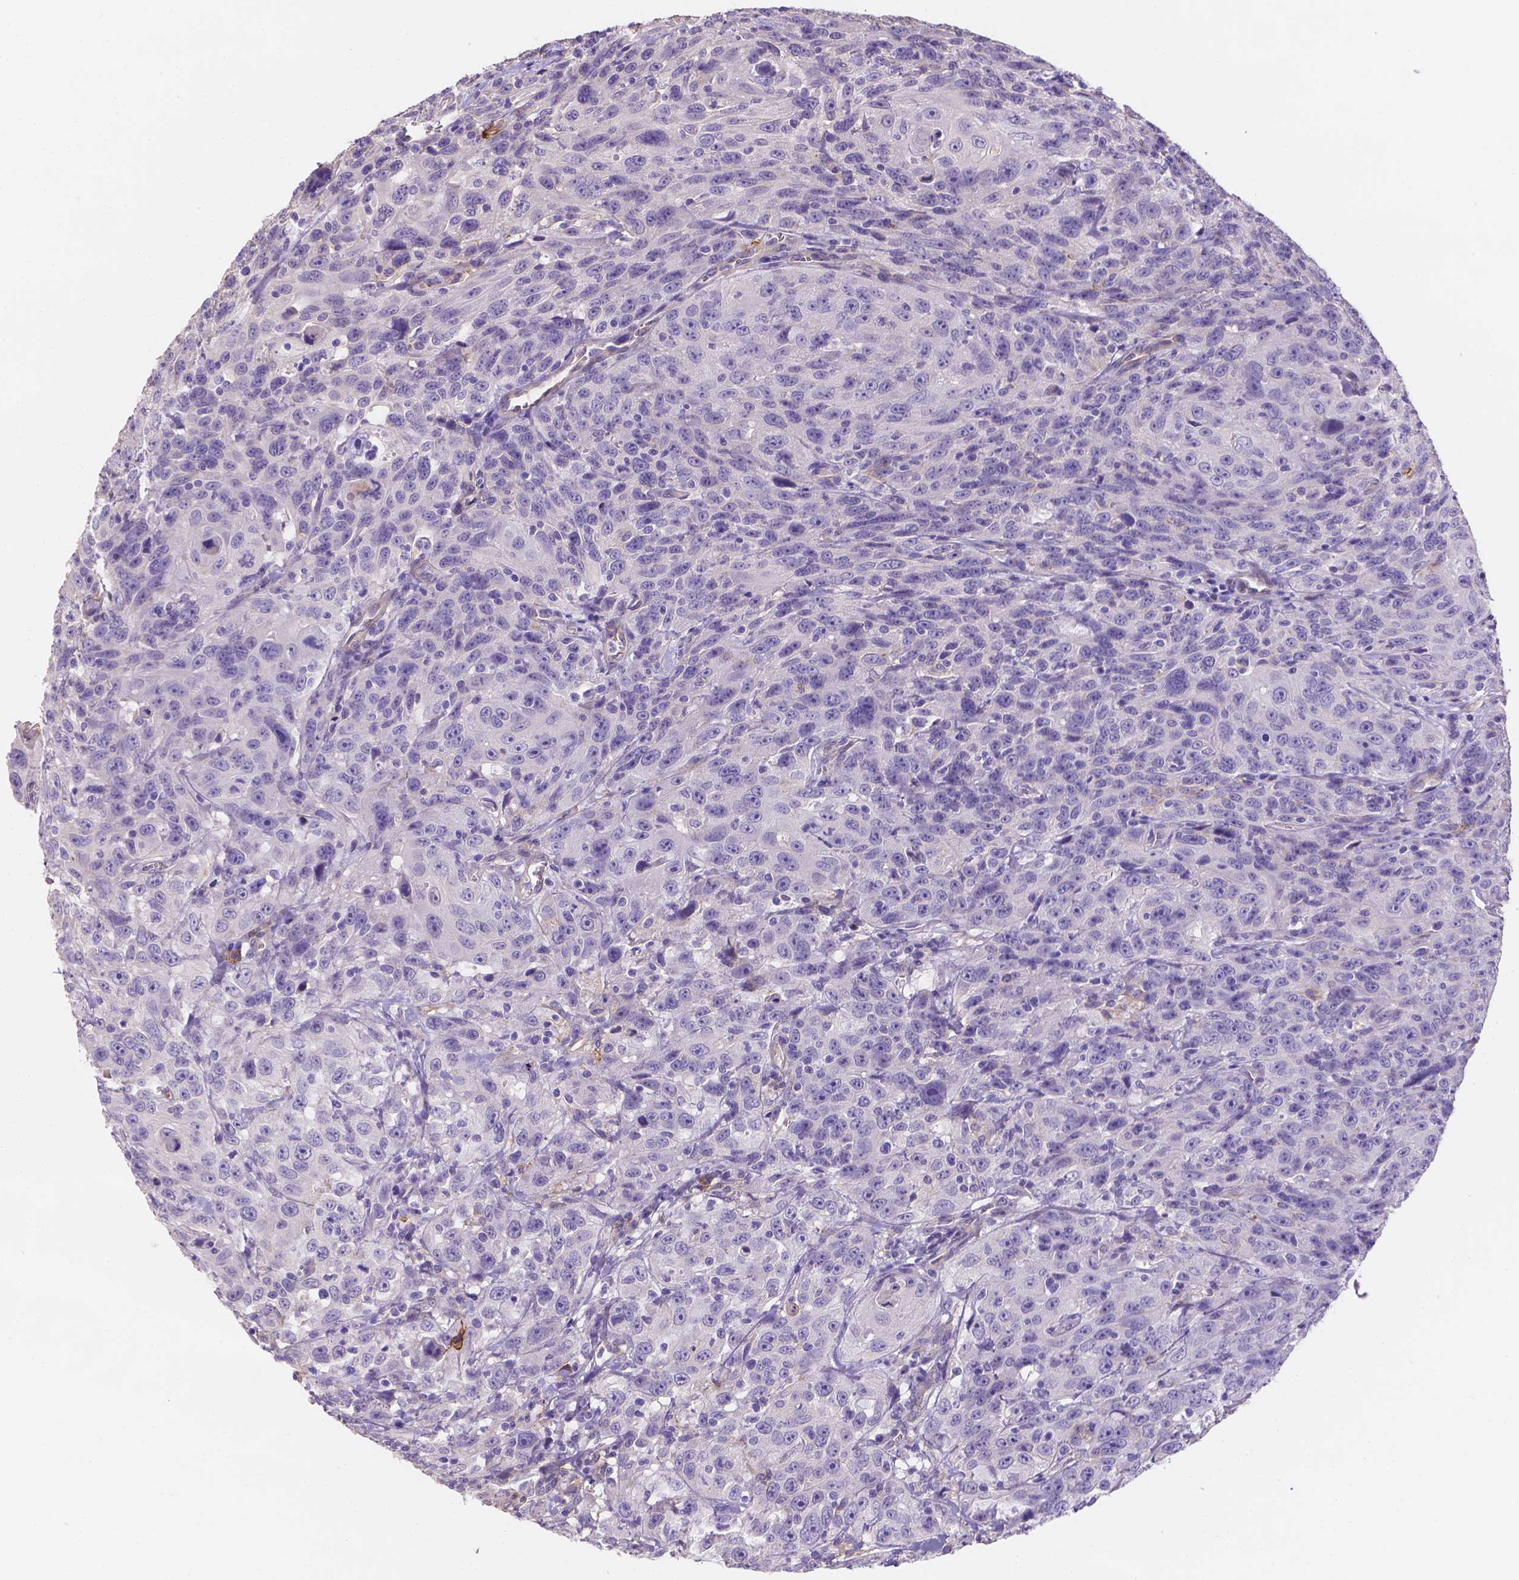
{"staining": {"intensity": "negative", "quantity": "none", "location": "none"}, "tissue": "urothelial cancer", "cell_type": "Tumor cells", "image_type": "cancer", "snomed": [{"axis": "morphology", "description": "Urothelial carcinoma, NOS"}, {"axis": "morphology", "description": "Urothelial carcinoma, High grade"}, {"axis": "topography", "description": "Urinary bladder"}], "caption": "Tumor cells show no significant protein positivity in high-grade urothelial carcinoma. (DAB immunohistochemistry visualized using brightfield microscopy, high magnification).", "gene": "SLC40A1", "patient": {"sex": "female", "age": 73}}